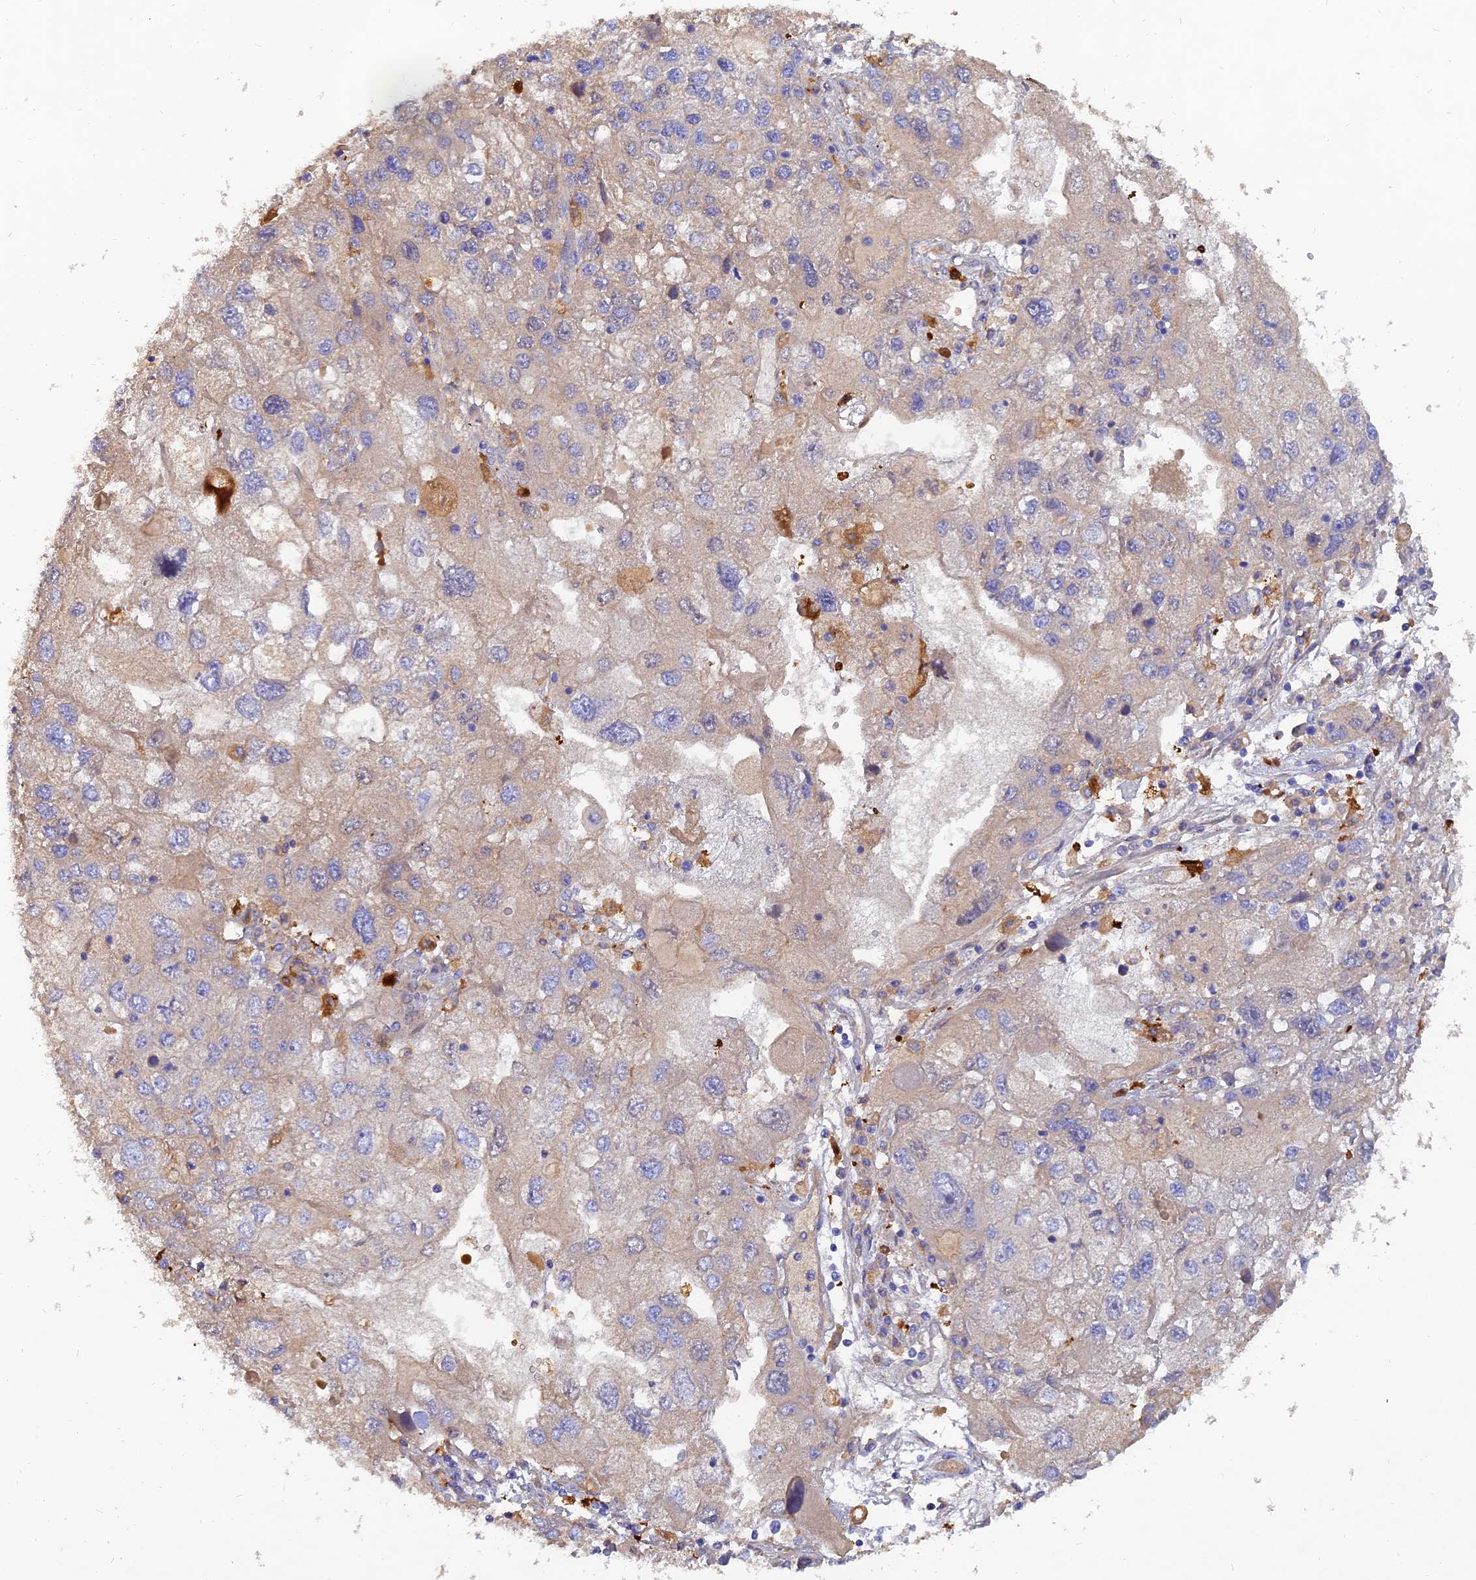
{"staining": {"intensity": "weak", "quantity": "<25%", "location": "cytoplasmic/membranous"}, "tissue": "endometrial cancer", "cell_type": "Tumor cells", "image_type": "cancer", "snomed": [{"axis": "morphology", "description": "Adenocarcinoma, NOS"}, {"axis": "topography", "description": "Endometrium"}], "caption": "Human endometrial cancer (adenocarcinoma) stained for a protein using immunohistochemistry (IHC) exhibits no expression in tumor cells.", "gene": "MROH1", "patient": {"sex": "female", "age": 49}}